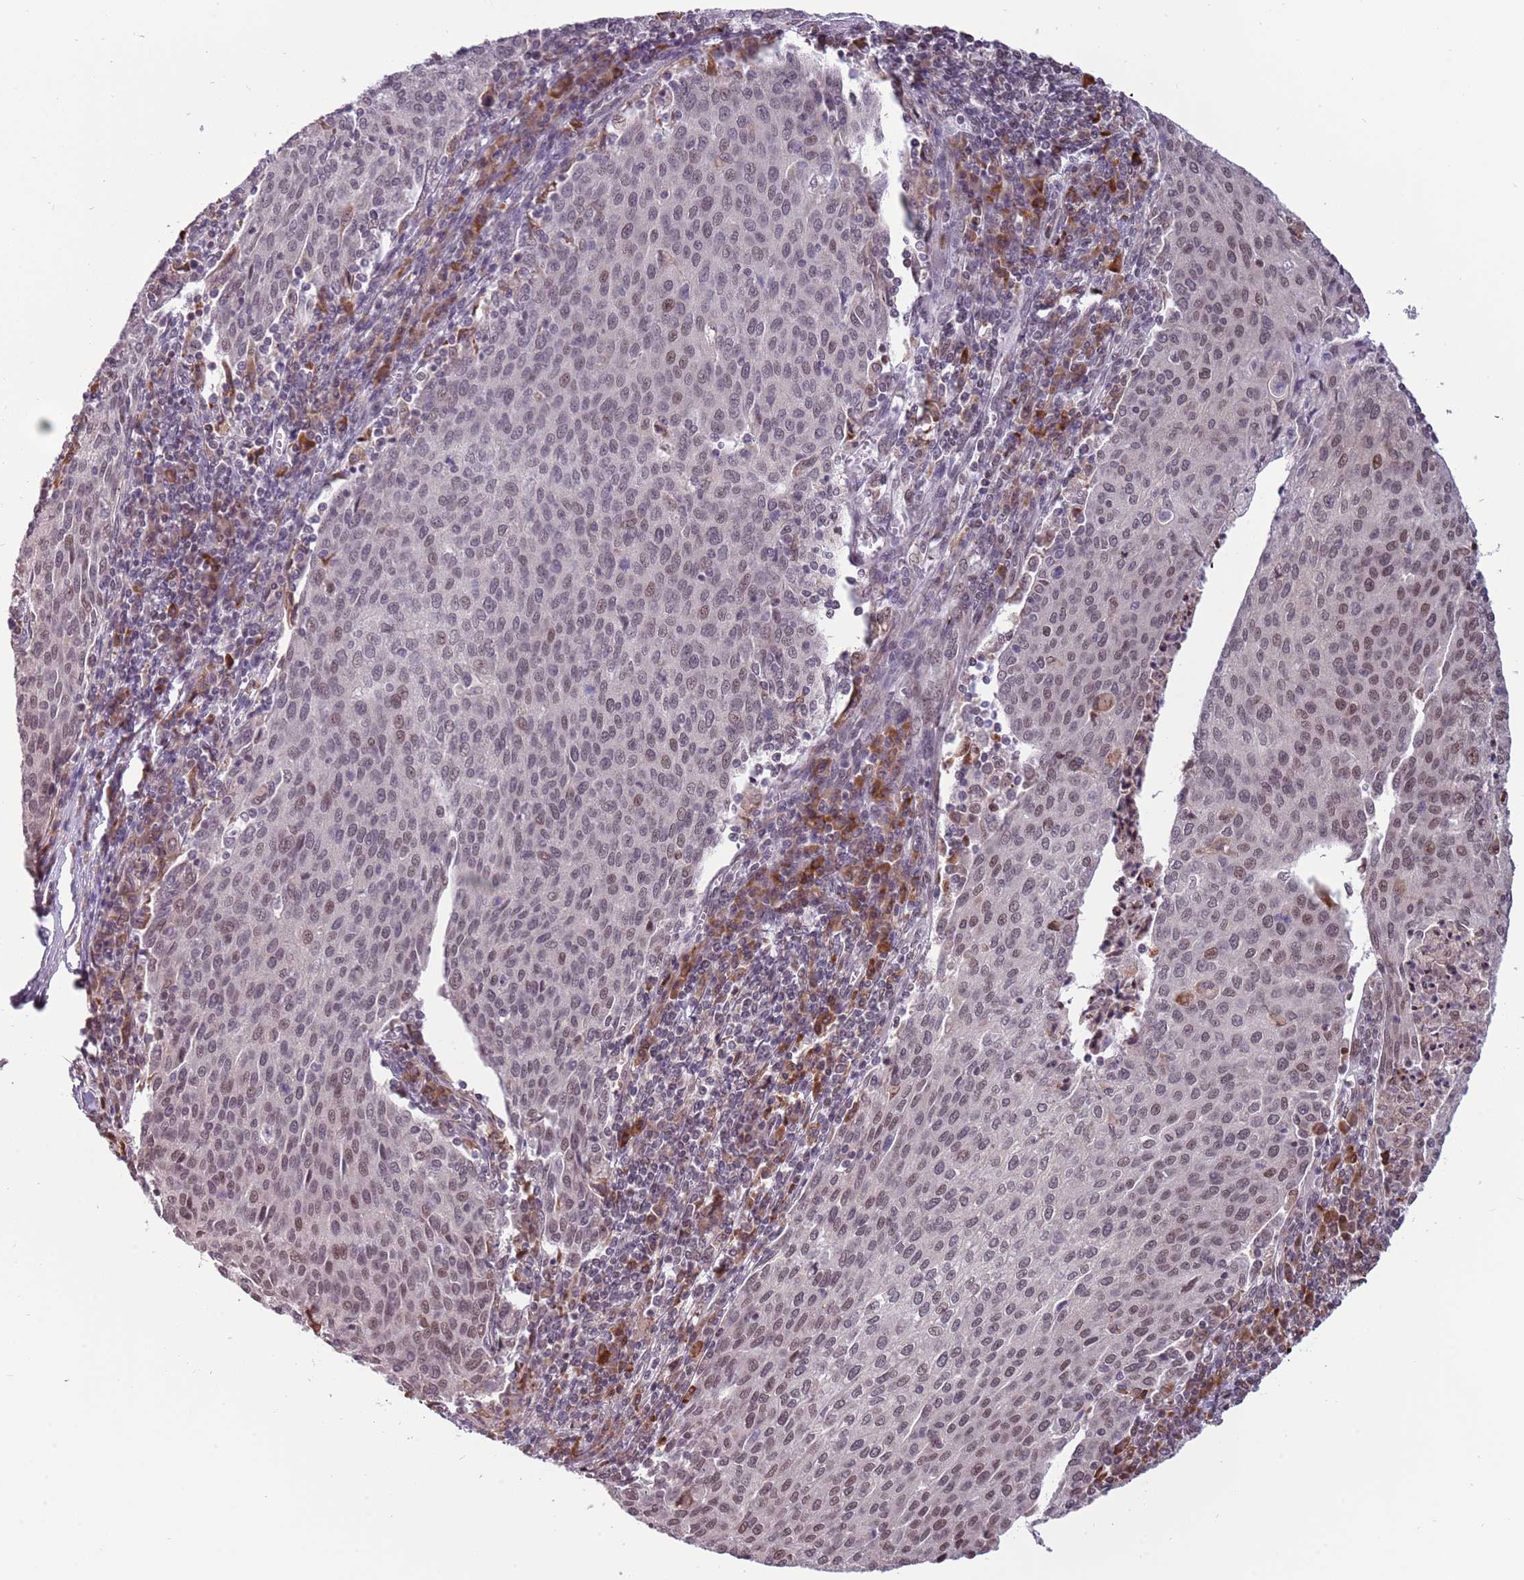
{"staining": {"intensity": "weak", "quantity": "25%-75%", "location": "nuclear"}, "tissue": "cervical cancer", "cell_type": "Tumor cells", "image_type": "cancer", "snomed": [{"axis": "morphology", "description": "Squamous cell carcinoma, NOS"}, {"axis": "topography", "description": "Cervix"}], "caption": "Immunohistochemistry (IHC) micrograph of neoplastic tissue: human cervical squamous cell carcinoma stained using immunohistochemistry (IHC) displays low levels of weak protein expression localized specifically in the nuclear of tumor cells, appearing as a nuclear brown color.", "gene": "BARD1", "patient": {"sex": "female", "age": 46}}